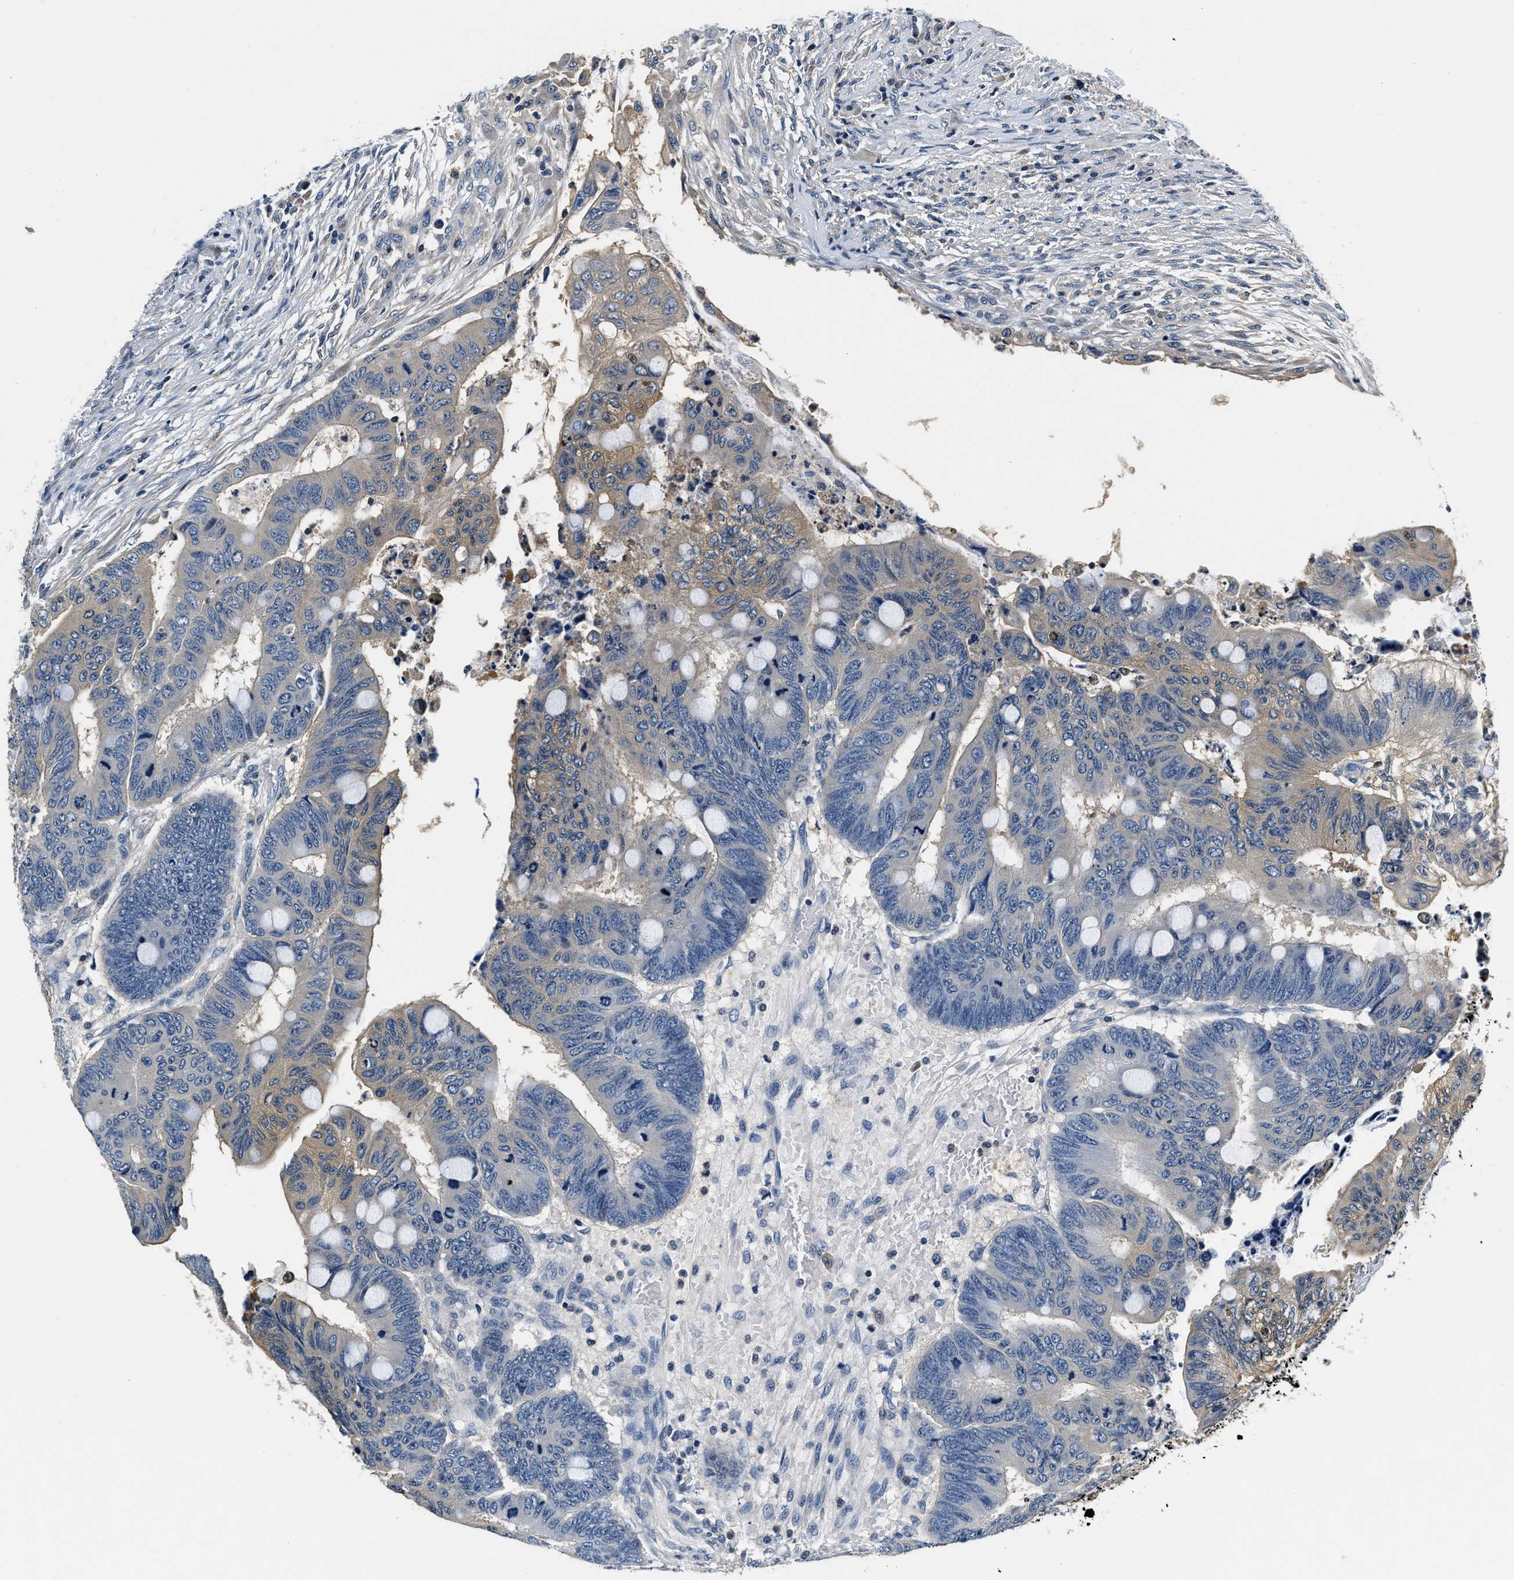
{"staining": {"intensity": "moderate", "quantity": "<25%", "location": "cytoplasmic/membranous"}, "tissue": "colorectal cancer", "cell_type": "Tumor cells", "image_type": "cancer", "snomed": [{"axis": "morphology", "description": "Normal tissue, NOS"}, {"axis": "morphology", "description": "Adenocarcinoma, NOS"}, {"axis": "topography", "description": "Rectum"}, {"axis": "topography", "description": "Peripheral nerve tissue"}], "caption": "Colorectal cancer stained with immunohistochemistry exhibits moderate cytoplasmic/membranous positivity in about <25% of tumor cells. The staining was performed using DAB (3,3'-diaminobenzidine), with brown indicating positive protein expression. Nuclei are stained blue with hematoxylin.", "gene": "RESF1", "patient": {"sex": "male", "age": 92}}